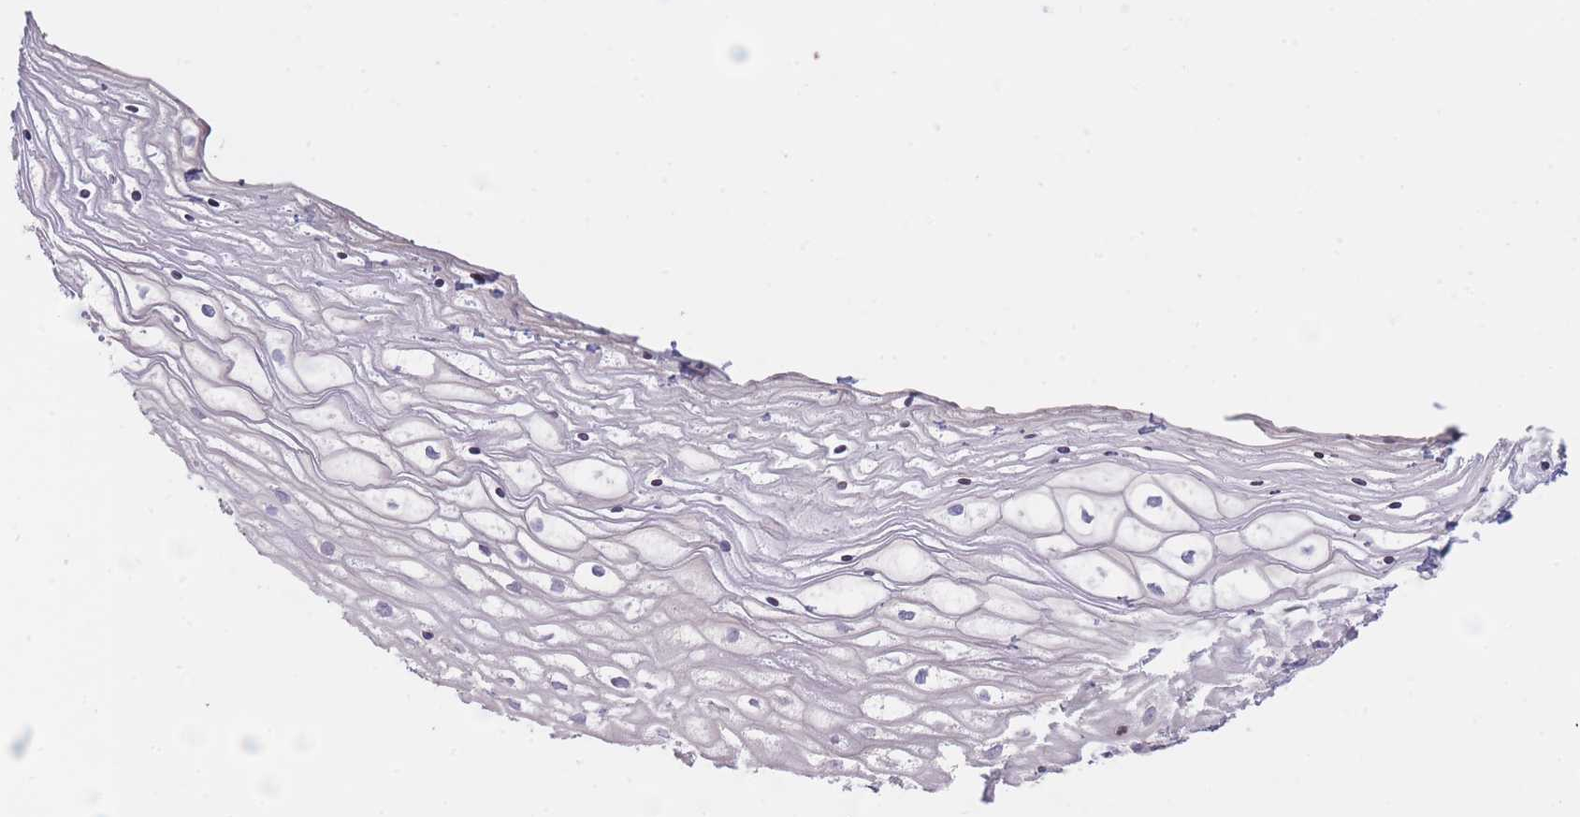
{"staining": {"intensity": "weak", "quantity": "<25%", "location": "nuclear"}, "tissue": "vagina", "cell_type": "Squamous epithelial cells", "image_type": "normal", "snomed": [{"axis": "morphology", "description": "Normal tissue, NOS"}, {"axis": "topography", "description": "Vagina"}], "caption": "This is an immunohistochemistry (IHC) histopathology image of benign human vagina. There is no expression in squamous epithelial cells.", "gene": "SLC35F5", "patient": {"sex": "female", "age": 59}}